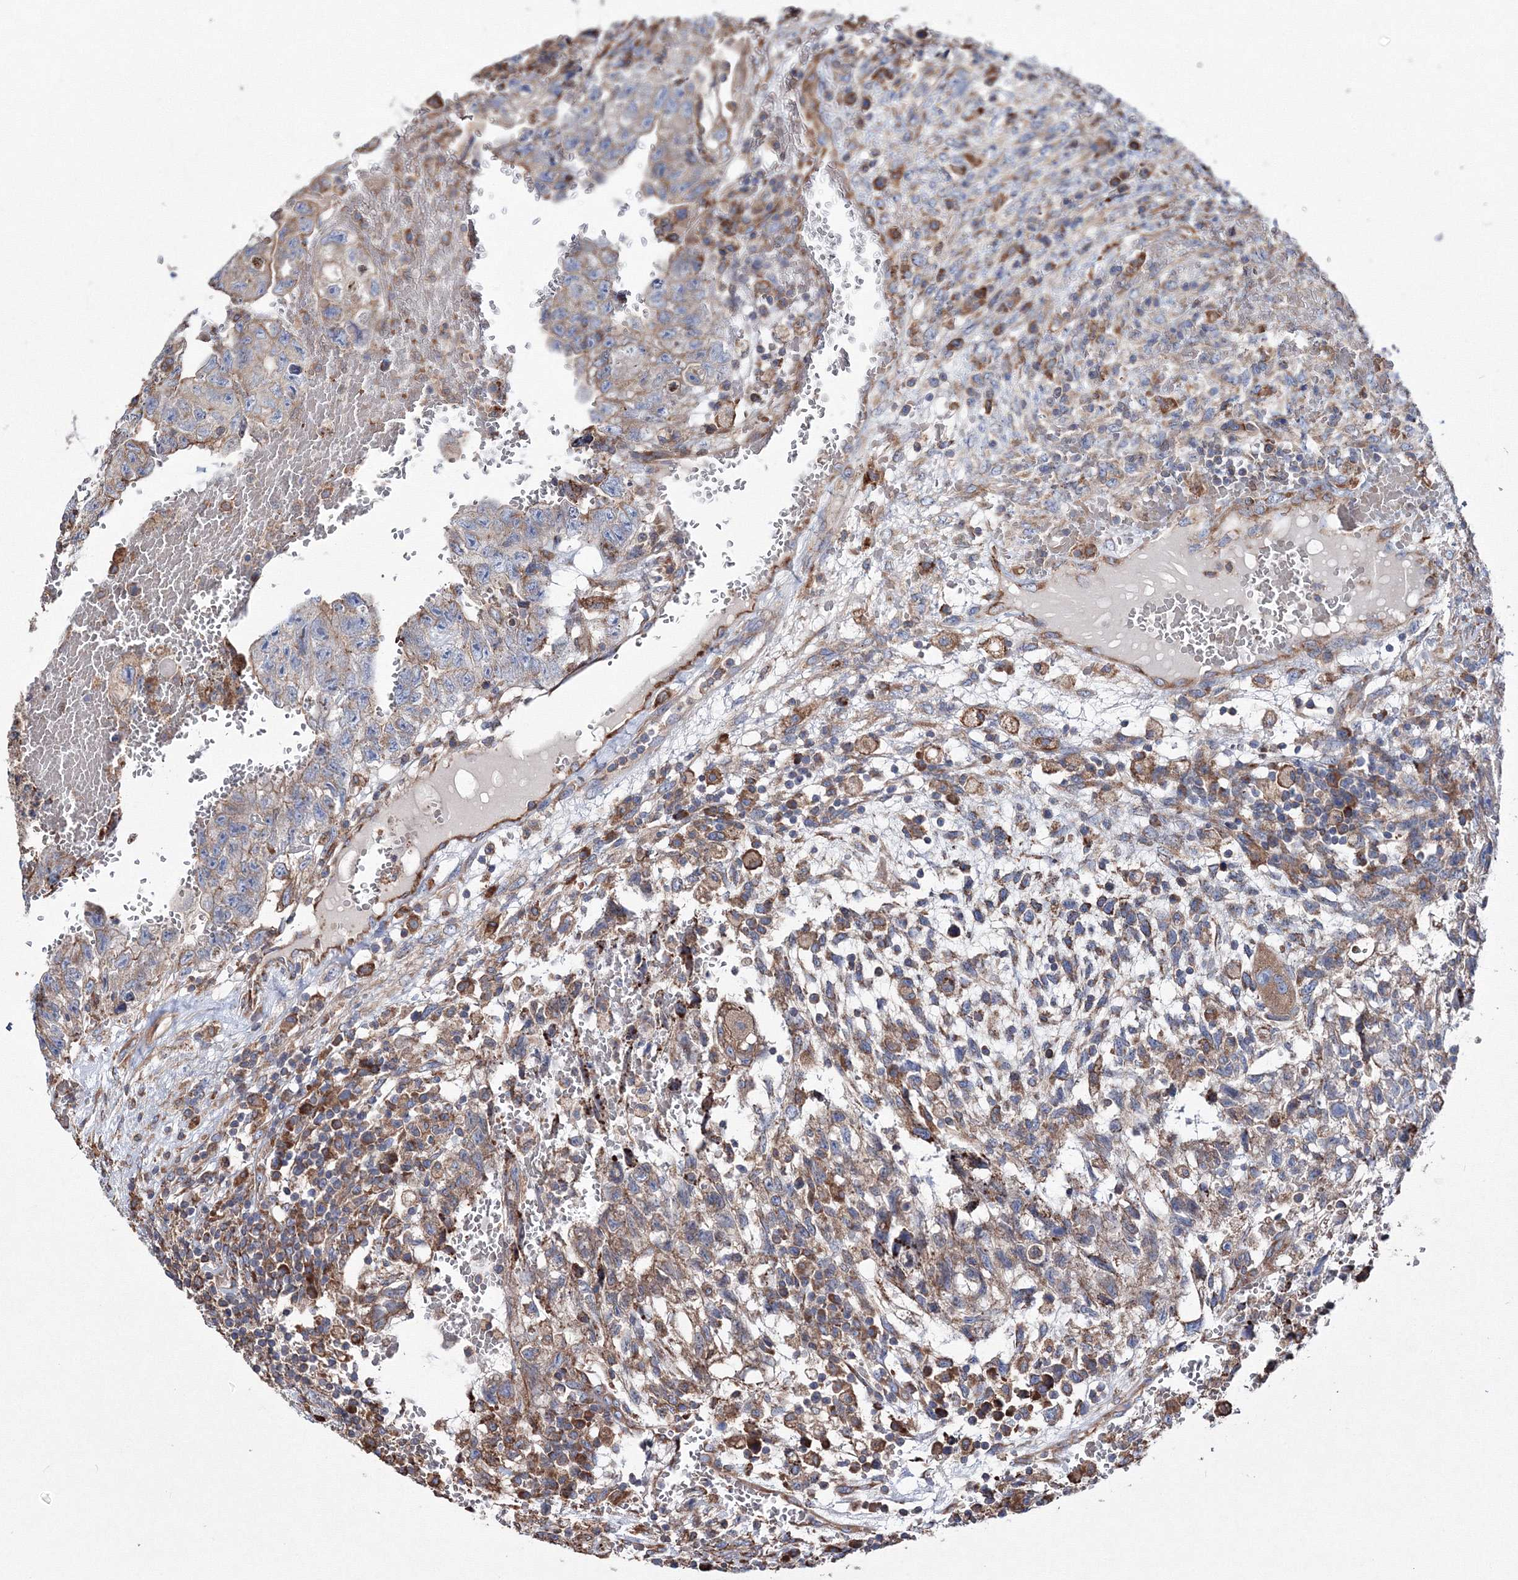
{"staining": {"intensity": "moderate", "quantity": "<25%", "location": "cytoplasmic/membranous"}, "tissue": "testis cancer", "cell_type": "Tumor cells", "image_type": "cancer", "snomed": [{"axis": "morphology", "description": "Carcinoma, Embryonal, NOS"}, {"axis": "topography", "description": "Testis"}], "caption": "An immunohistochemistry (IHC) micrograph of neoplastic tissue is shown. Protein staining in brown labels moderate cytoplasmic/membranous positivity in testis cancer (embryonal carcinoma) within tumor cells. The staining was performed using DAB, with brown indicating positive protein expression. Nuclei are stained blue with hematoxylin.", "gene": "VPS8", "patient": {"sex": "male", "age": 36}}